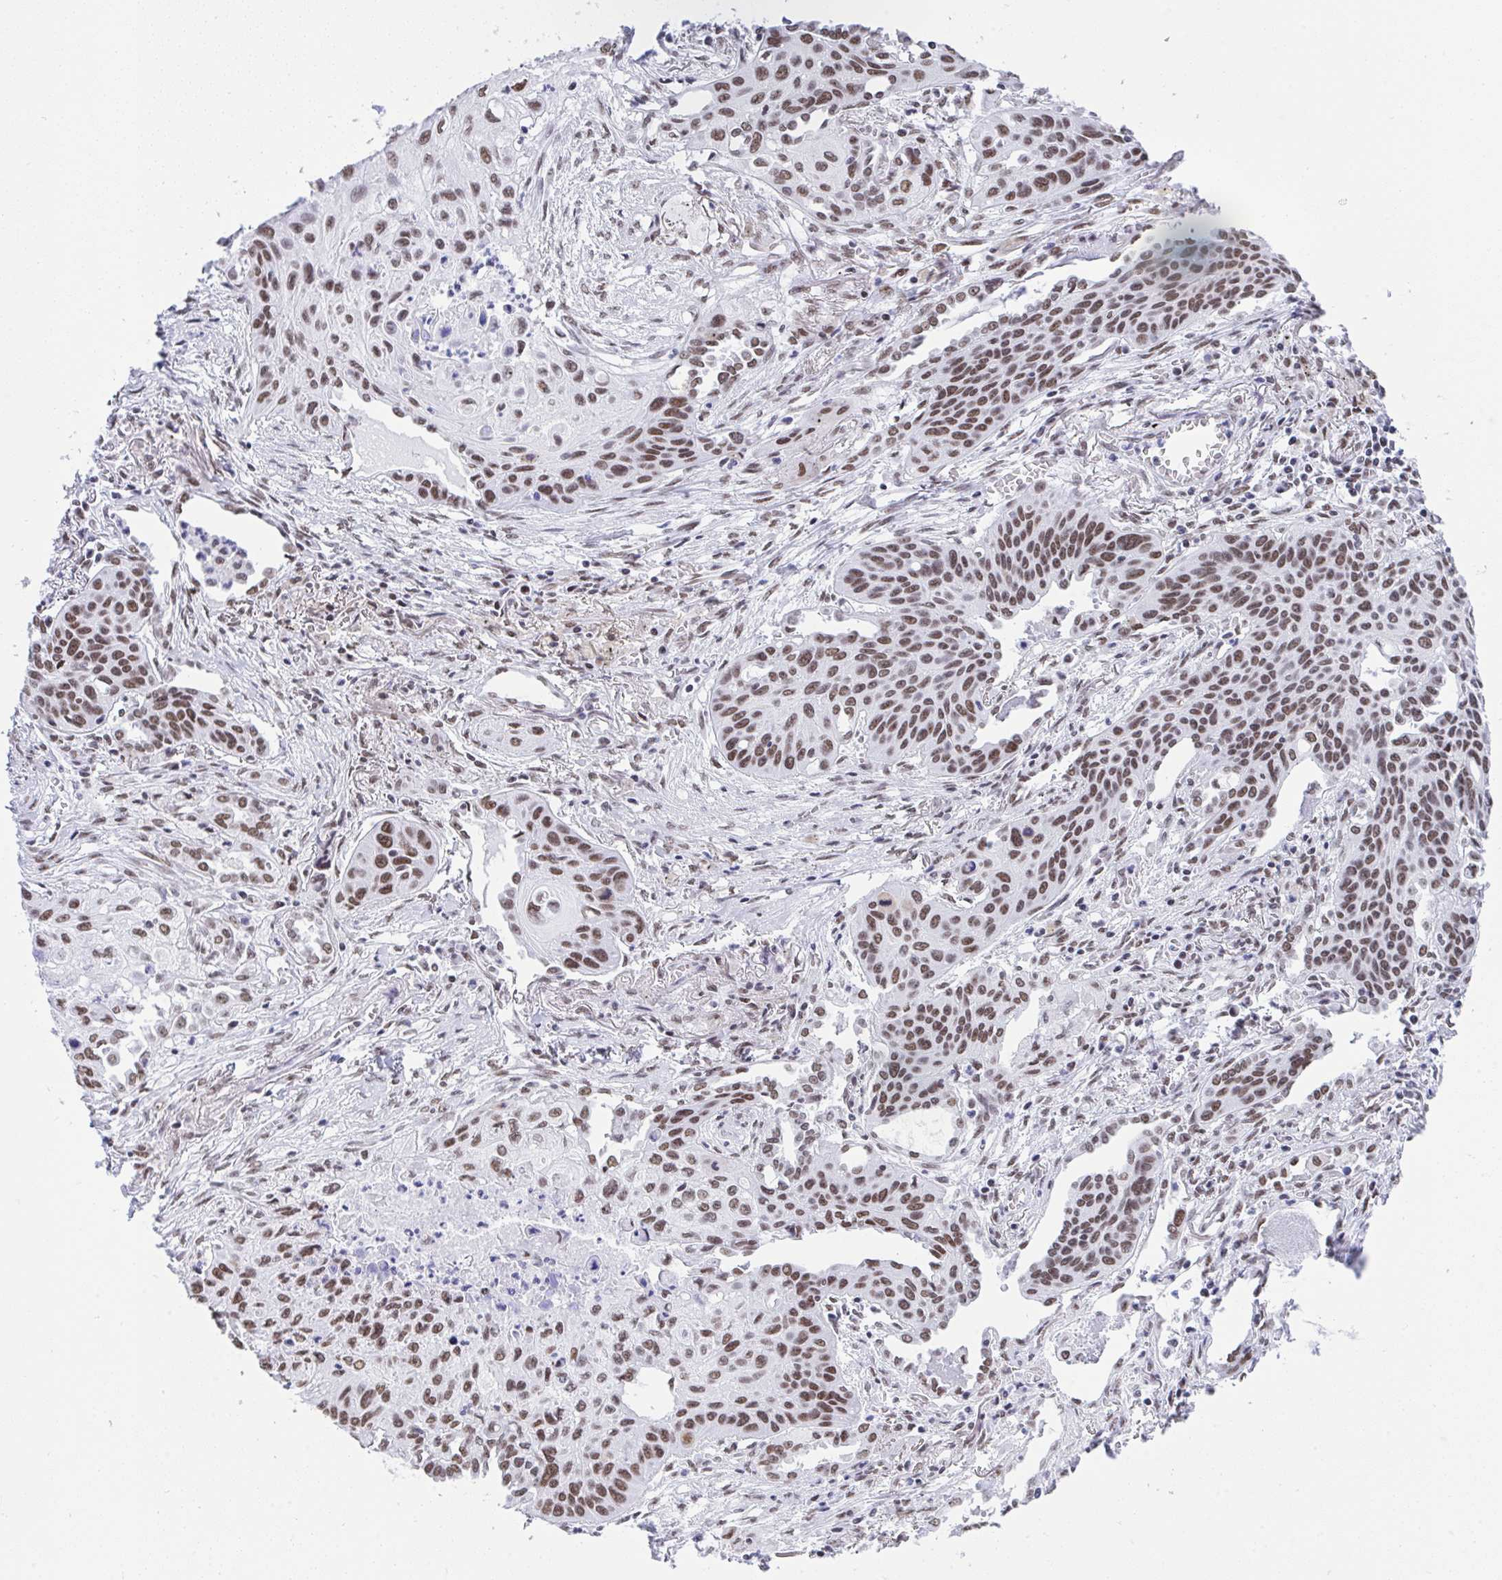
{"staining": {"intensity": "moderate", "quantity": ">75%", "location": "nuclear"}, "tissue": "lung cancer", "cell_type": "Tumor cells", "image_type": "cancer", "snomed": [{"axis": "morphology", "description": "Squamous cell carcinoma, NOS"}, {"axis": "topography", "description": "Lung"}], "caption": "Human lung cancer stained with a brown dye shows moderate nuclear positive staining in about >75% of tumor cells.", "gene": "DDX52", "patient": {"sex": "male", "age": 71}}